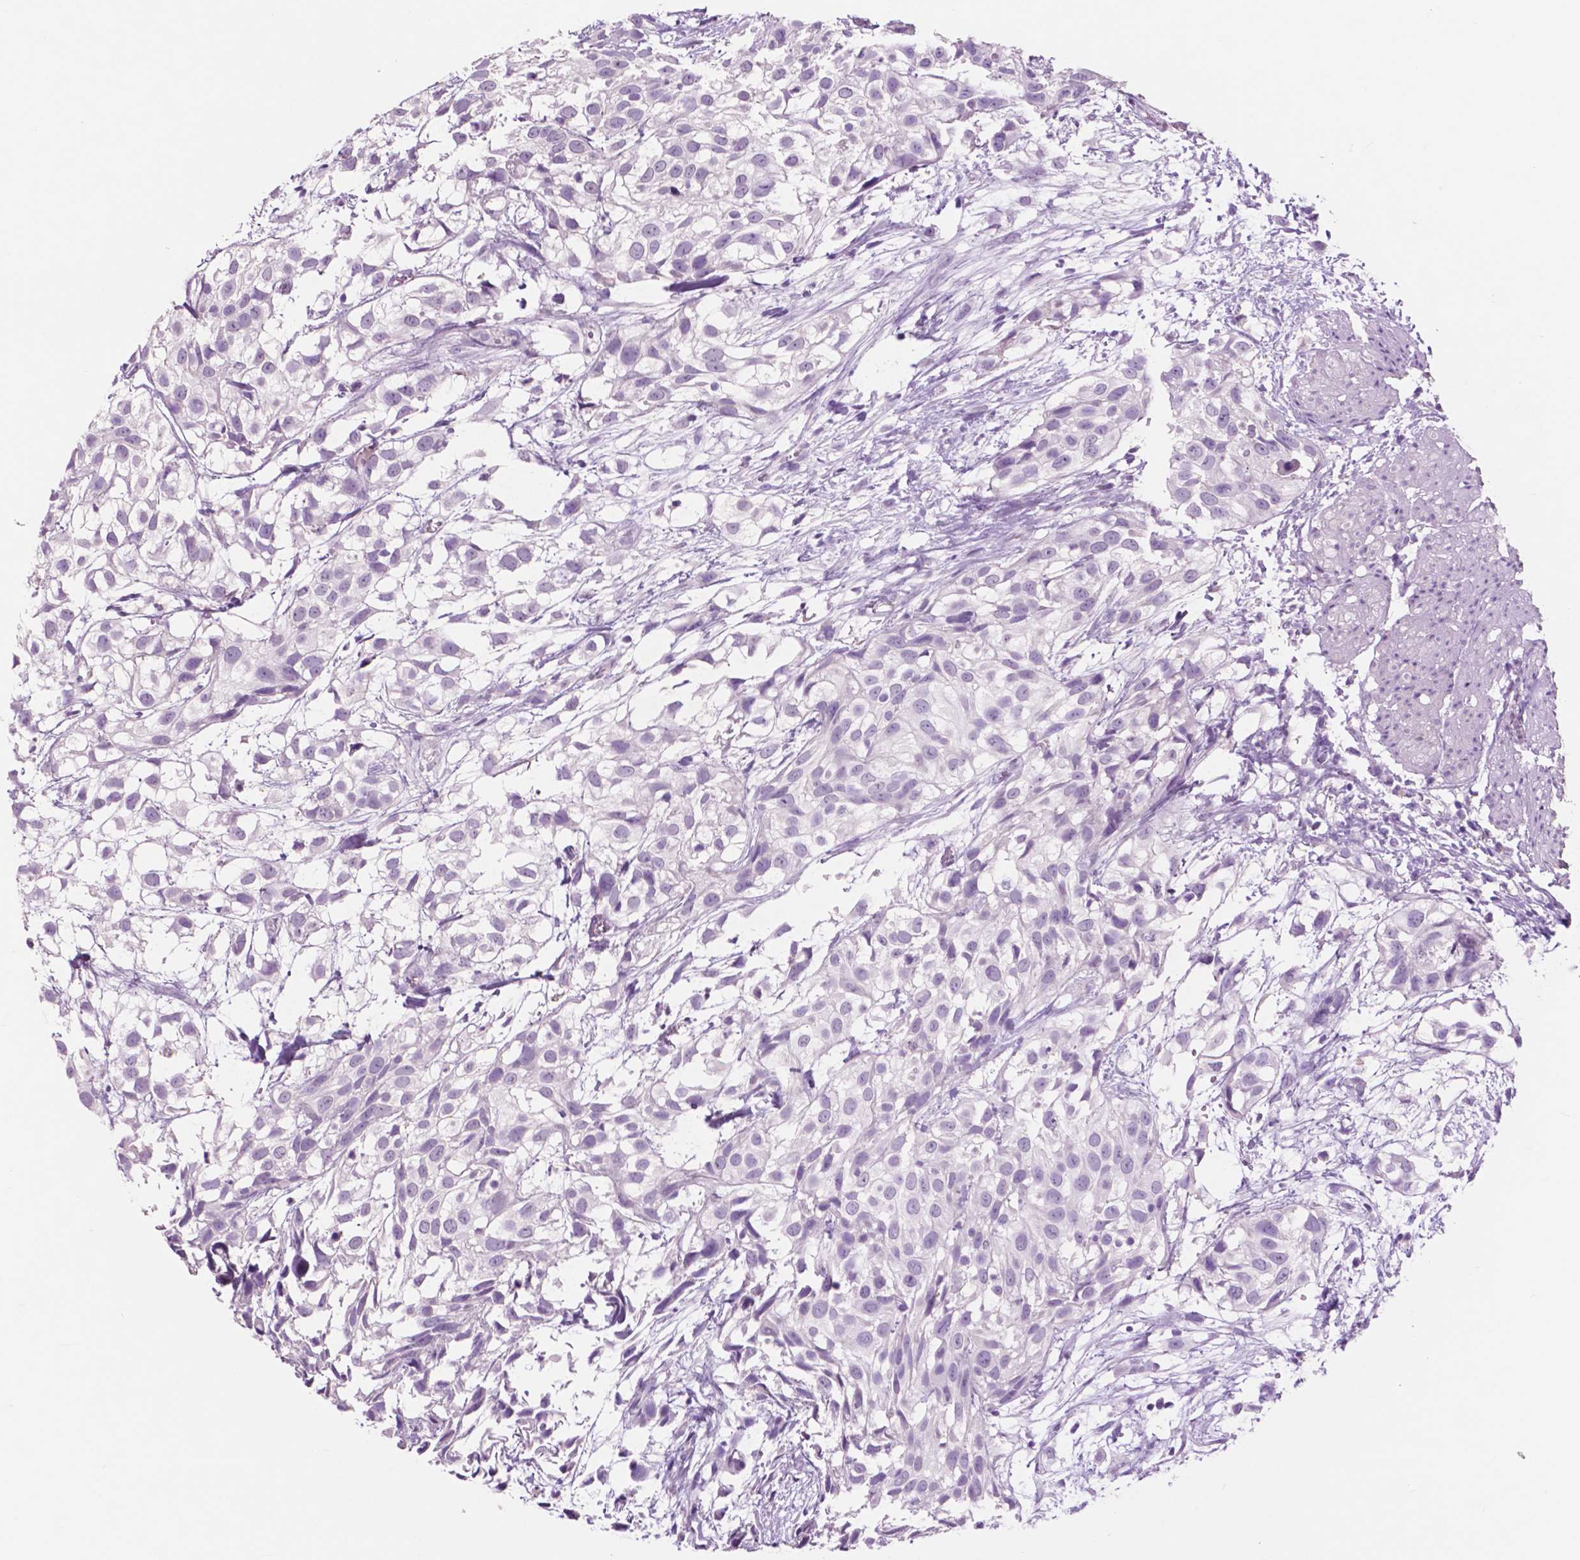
{"staining": {"intensity": "negative", "quantity": "none", "location": "none"}, "tissue": "urothelial cancer", "cell_type": "Tumor cells", "image_type": "cancer", "snomed": [{"axis": "morphology", "description": "Urothelial carcinoma, High grade"}, {"axis": "topography", "description": "Urinary bladder"}], "caption": "A high-resolution photomicrograph shows immunohistochemistry staining of urothelial cancer, which exhibits no significant expression in tumor cells.", "gene": "IDO1", "patient": {"sex": "male", "age": 56}}